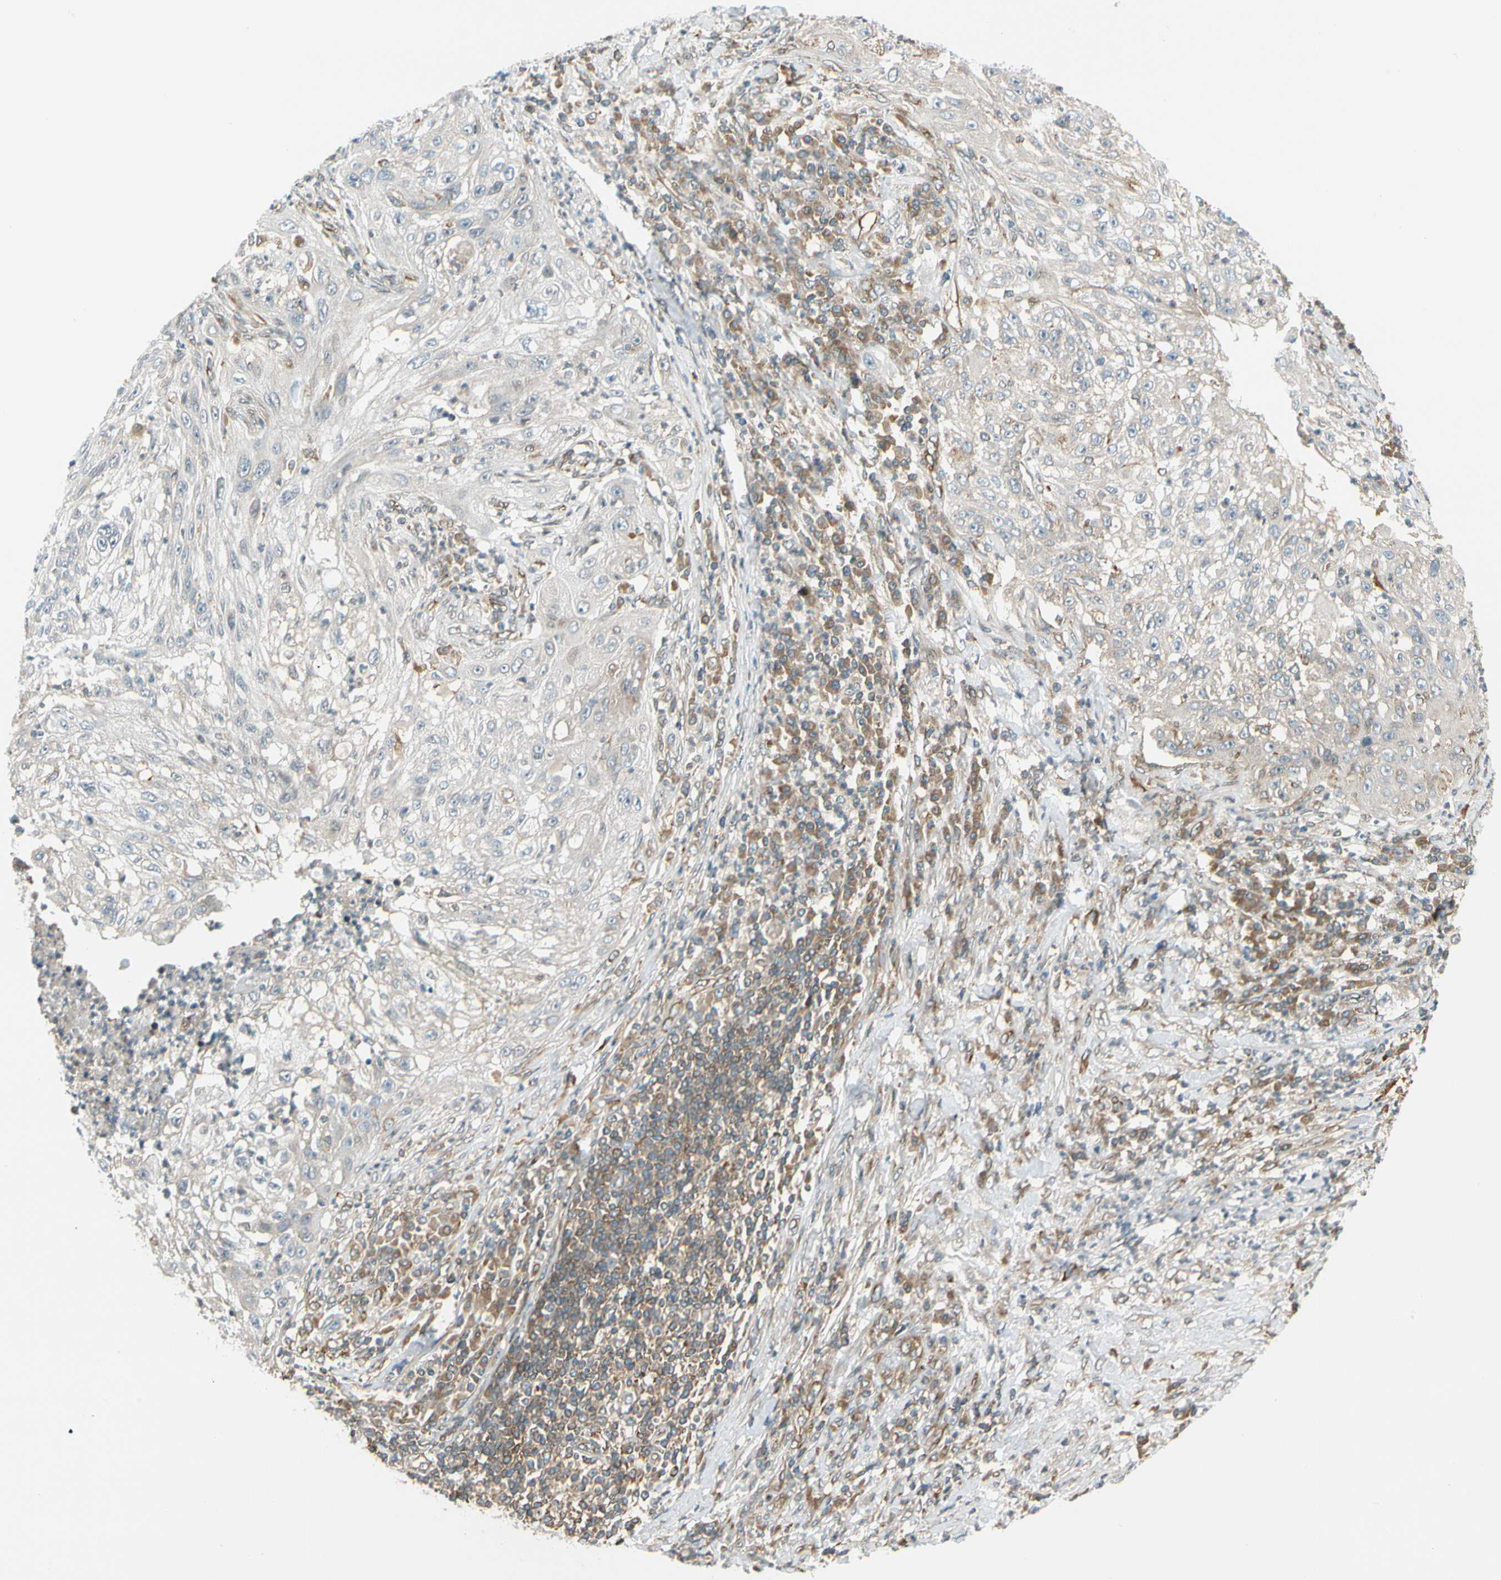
{"staining": {"intensity": "negative", "quantity": "none", "location": "none"}, "tissue": "lung cancer", "cell_type": "Tumor cells", "image_type": "cancer", "snomed": [{"axis": "morphology", "description": "Inflammation, NOS"}, {"axis": "morphology", "description": "Squamous cell carcinoma, NOS"}, {"axis": "topography", "description": "Lymph node"}, {"axis": "topography", "description": "Soft tissue"}, {"axis": "topography", "description": "Lung"}], "caption": "DAB (3,3'-diaminobenzidine) immunohistochemical staining of lung cancer (squamous cell carcinoma) displays no significant staining in tumor cells.", "gene": "TRIO", "patient": {"sex": "male", "age": 66}}